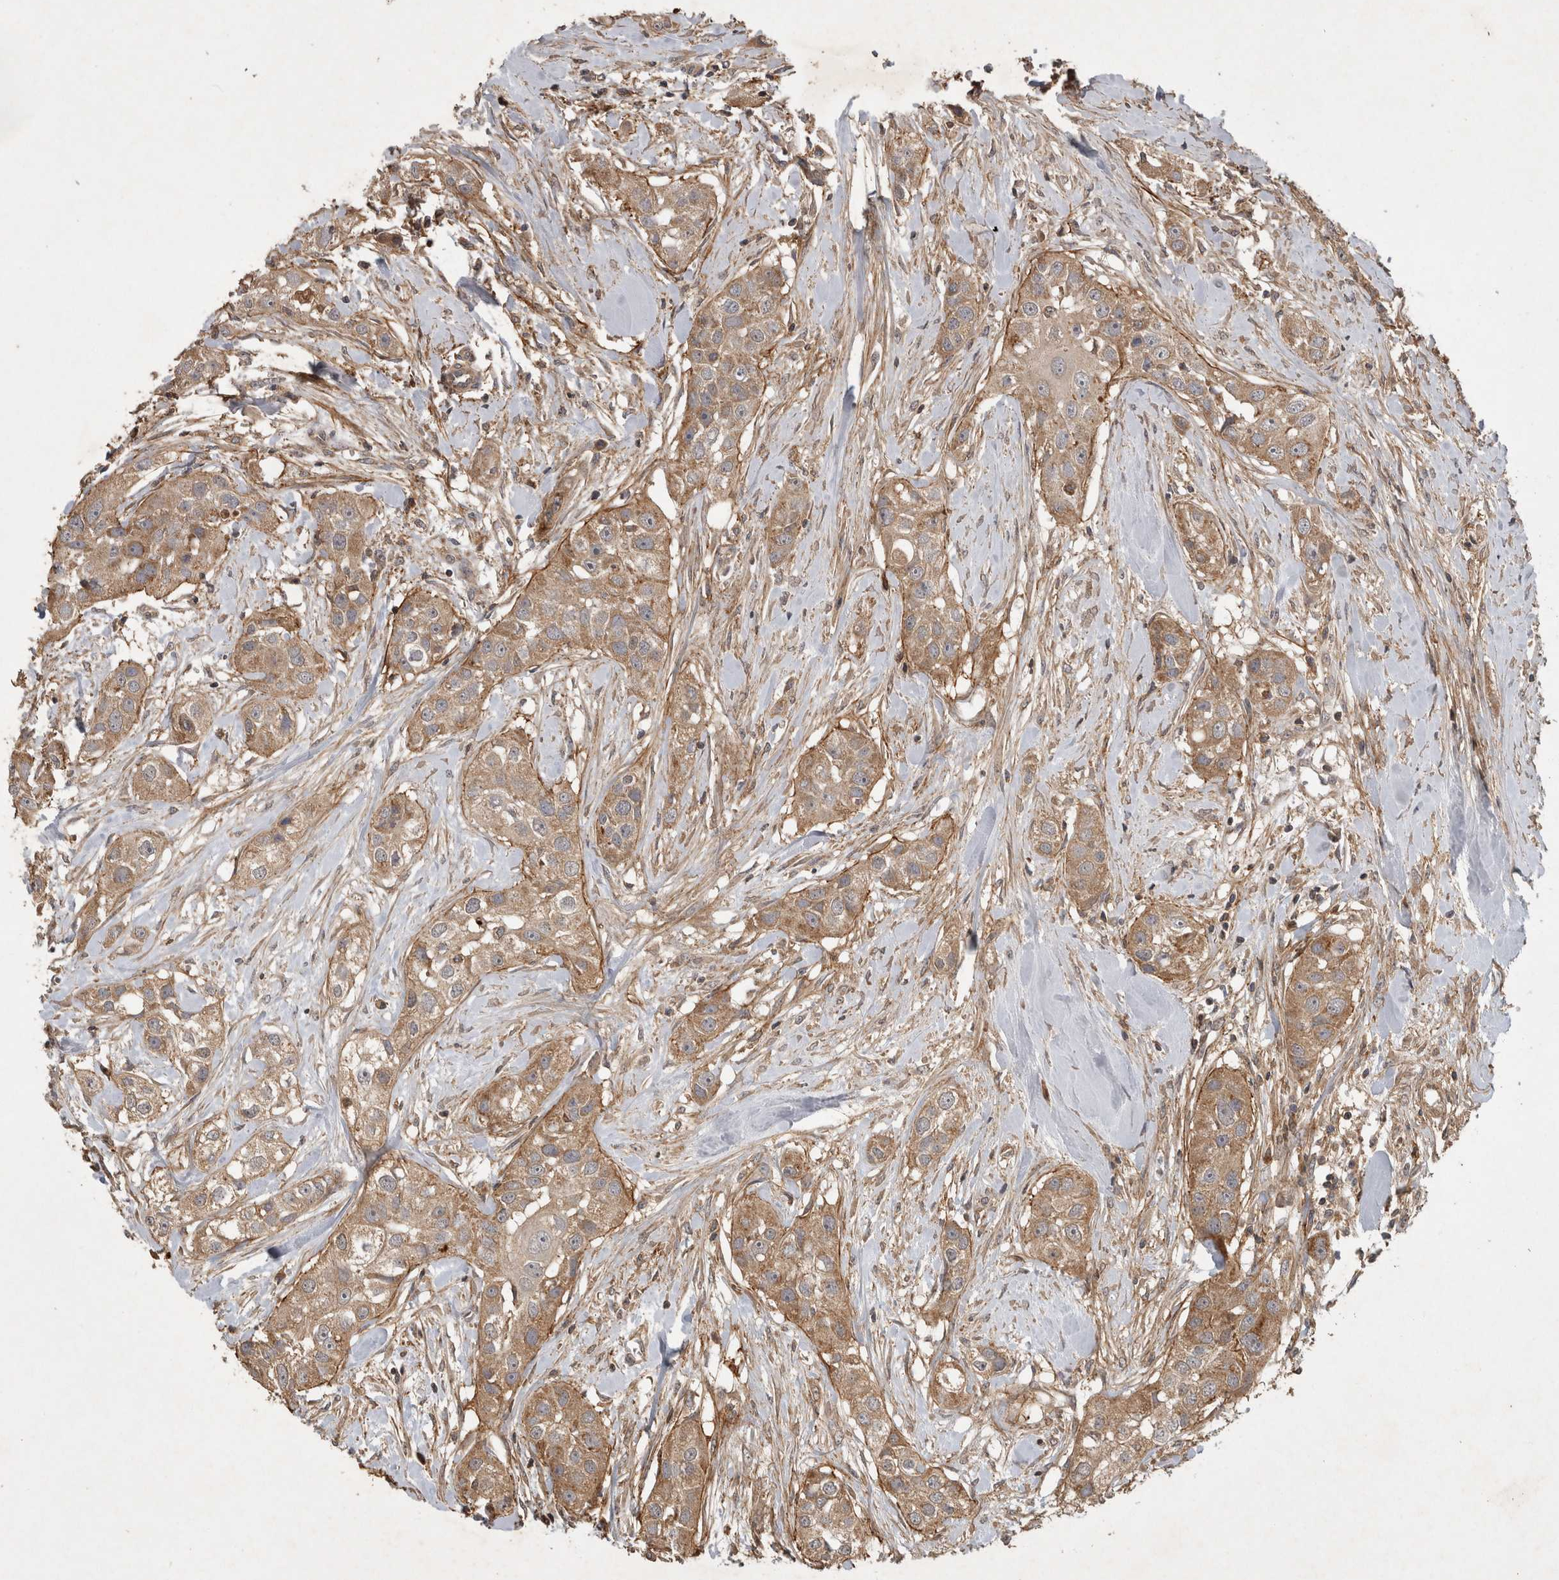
{"staining": {"intensity": "moderate", "quantity": ">75%", "location": "cytoplasmic/membranous"}, "tissue": "head and neck cancer", "cell_type": "Tumor cells", "image_type": "cancer", "snomed": [{"axis": "morphology", "description": "Normal tissue, NOS"}, {"axis": "morphology", "description": "Squamous cell carcinoma, NOS"}, {"axis": "topography", "description": "Skeletal muscle"}, {"axis": "topography", "description": "Head-Neck"}], "caption": "Immunohistochemical staining of head and neck cancer exhibits medium levels of moderate cytoplasmic/membranous protein staining in approximately >75% of tumor cells.", "gene": "TRMT61B", "patient": {"sex": "male", "age": 51}}